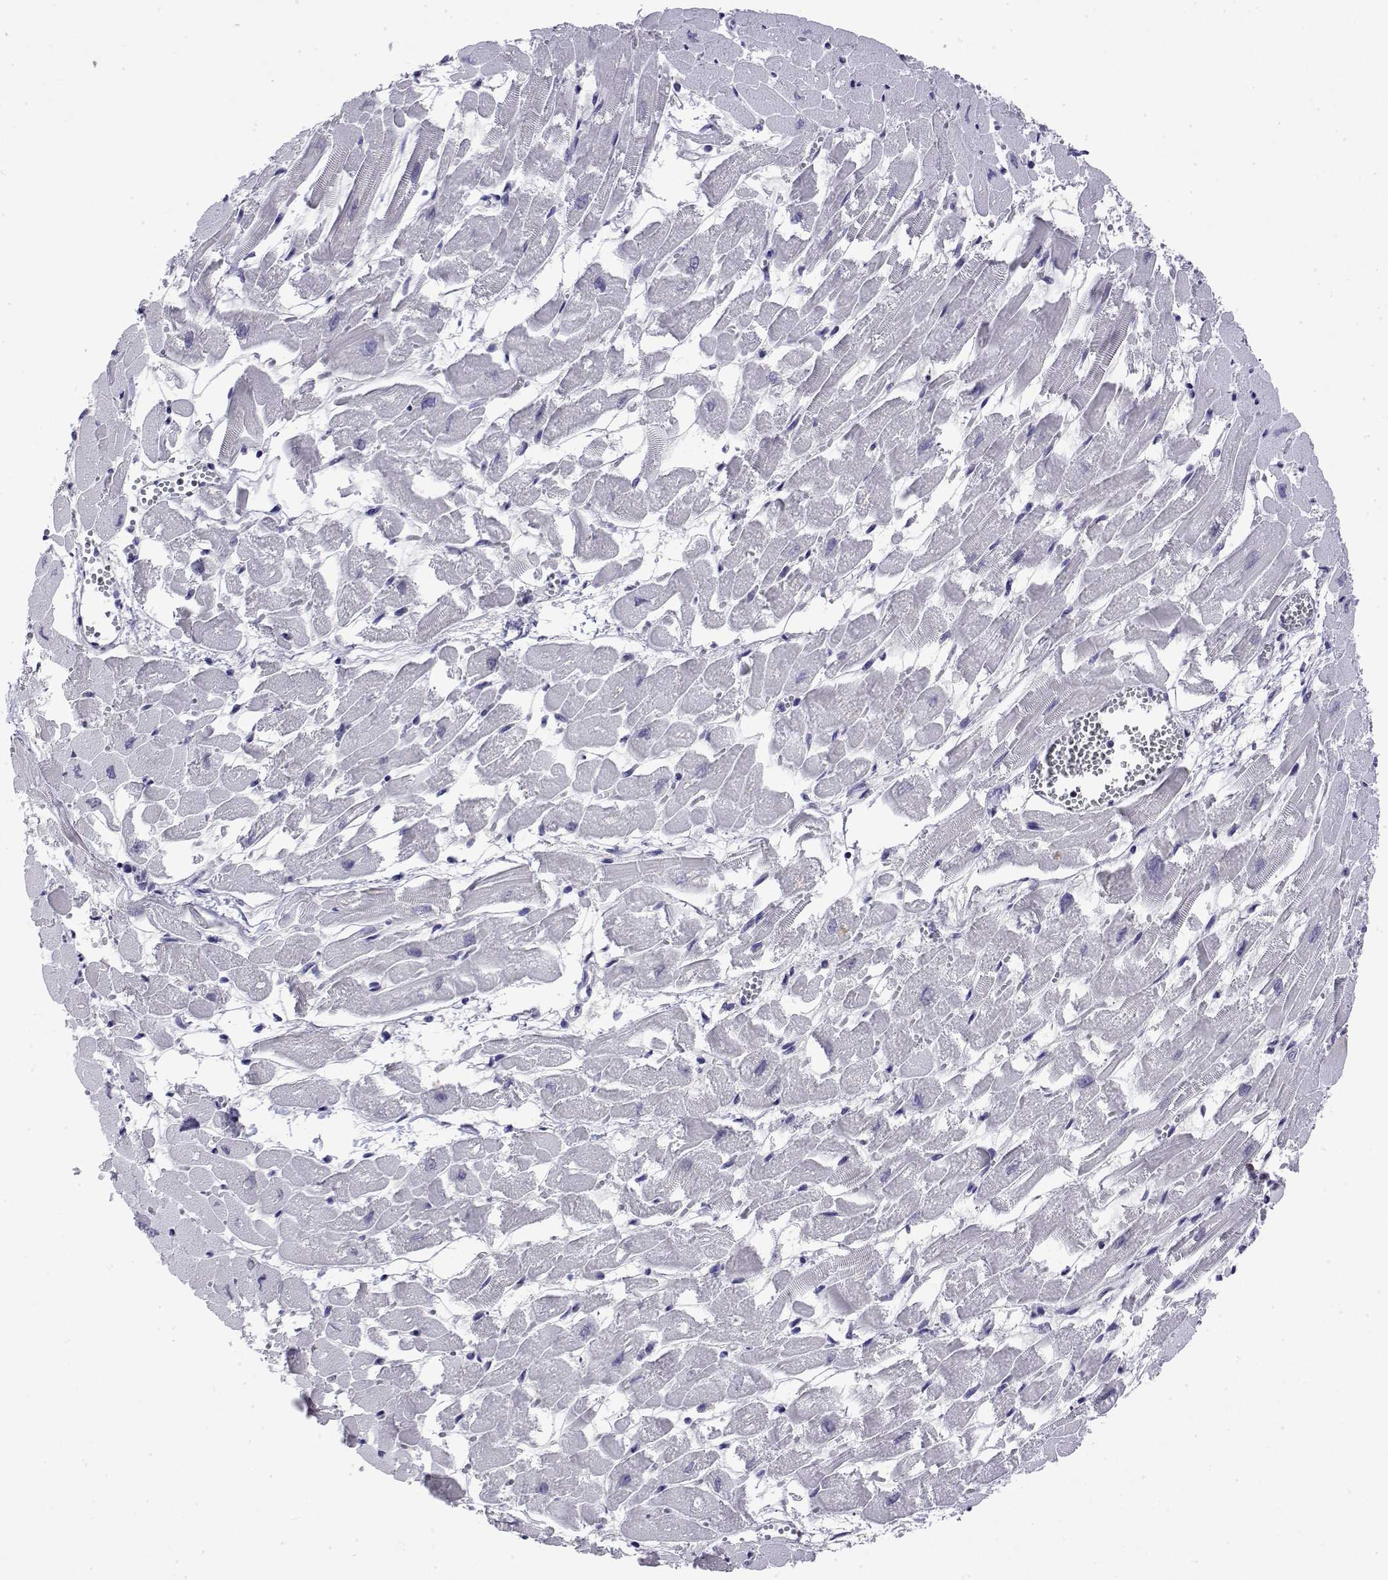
{"staining": {"intensity": "moderate", "quantity": "<25%", "location": "nuclear"}, "tissue": "heart muscle", "cell_type": "Cardiomyocytes", "image_type": "normal", "snomed": [{"axis": "morphology", "description": "Normal tissue, NOS"}, {"axis": "topography", "description": "Heart"}], "caption": "This photomicrograph displays immunohistochemistry staining of benign heart muscle, with low moderate nuclear positivity in about <25% of cardiomyocytes.", "gene": "POLDIP3", "patient": {"sex": "female", "age": 52}}